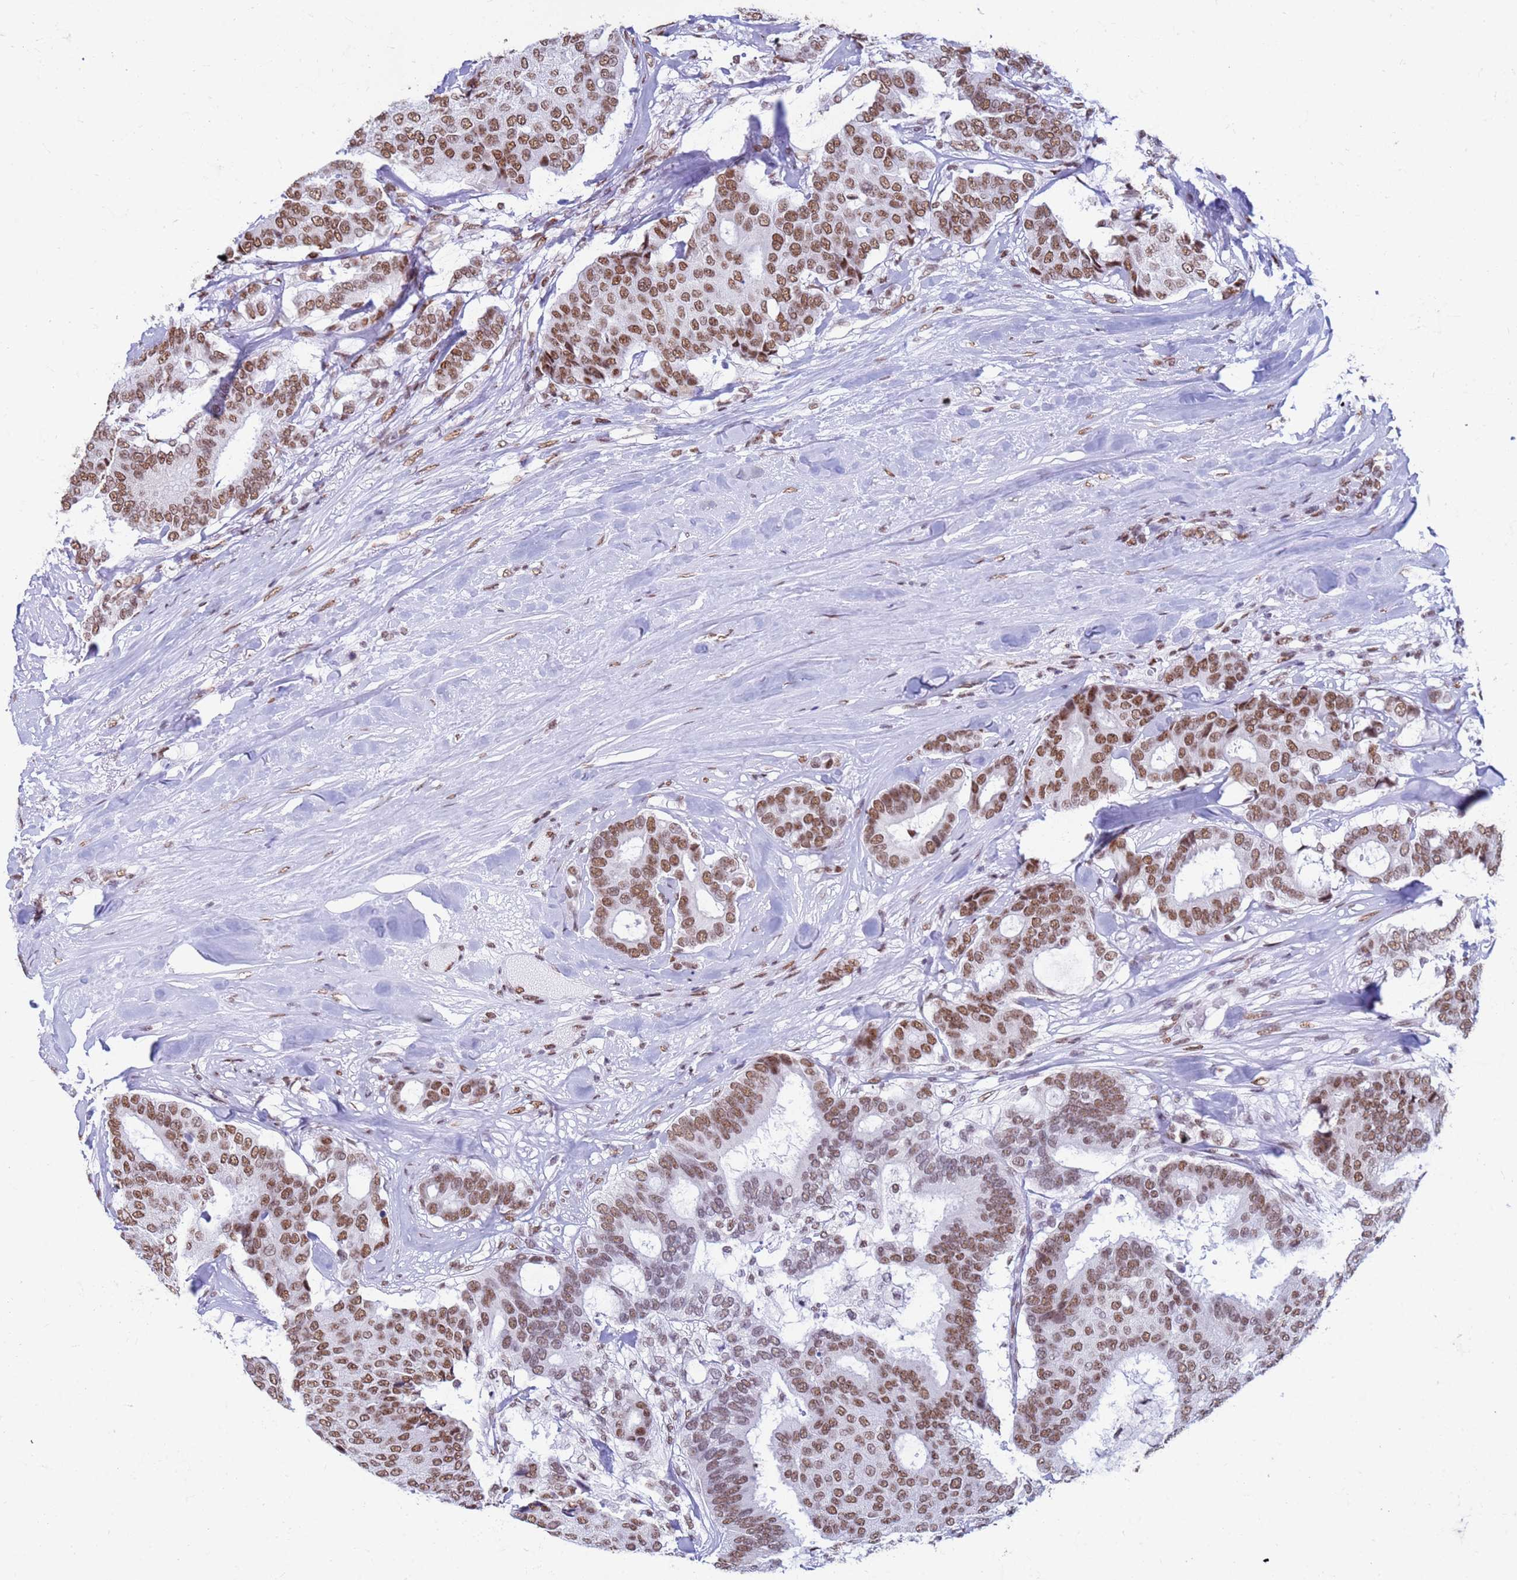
{"staining": {"intensity": "moderate", "quantity": ">75%", "location": "nuclear"}, "tissue": "breast cancer", "cell_type": "Tumor cells", "image_type": "cancer", "snomed": [{"axis": "morphology", "description": "Duct carcinoma"}, {"axis": "topography", "description": "Breast"}], "caption": "Human breast intraductal carcinoma stained with a brown dye reveals moderate nuclear positive expression in approximately >75% of tumor cells.", "gene": "FAM170B", "patient": {"sex": "female", "age": 75}}